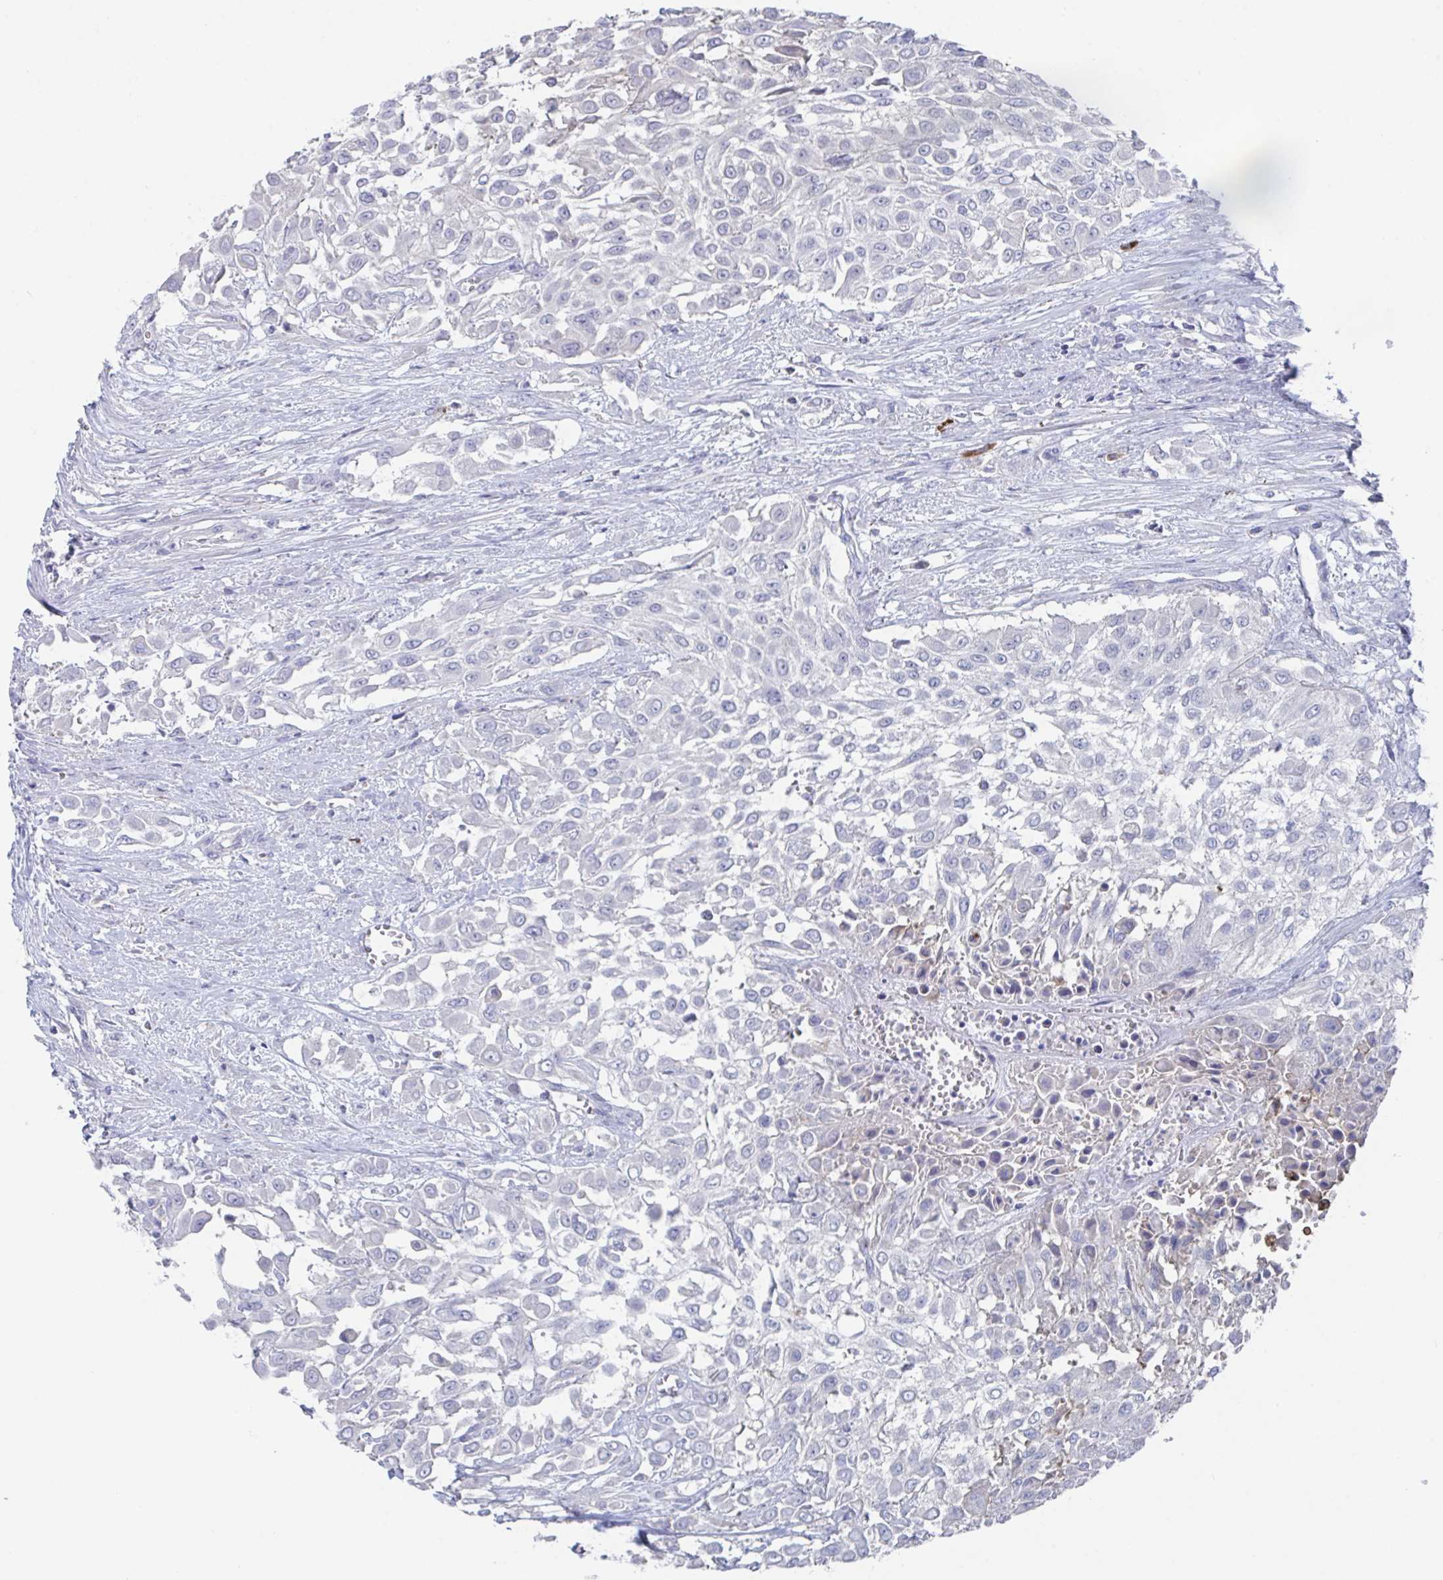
{"staining": {"intensity": "negative", "quantity": "none", "location": "none"}, "tissue": "urothelial cancer", "cell_type": "Tumor cells", "image_type": "cancer", "snomed": [{"axis": "morphology", "description": "Urothelial carcinoma, High grade"}, {"axis": "topography", "description": "Urinary bladder"}], "caption": "This is an immunohistochemistry photomicrograph of human urothelial carcinoma (high-grade). There is no positivity in tumor cells.", "gene": "KCNK5", "patient": {"sex": "male", "age": 57}}